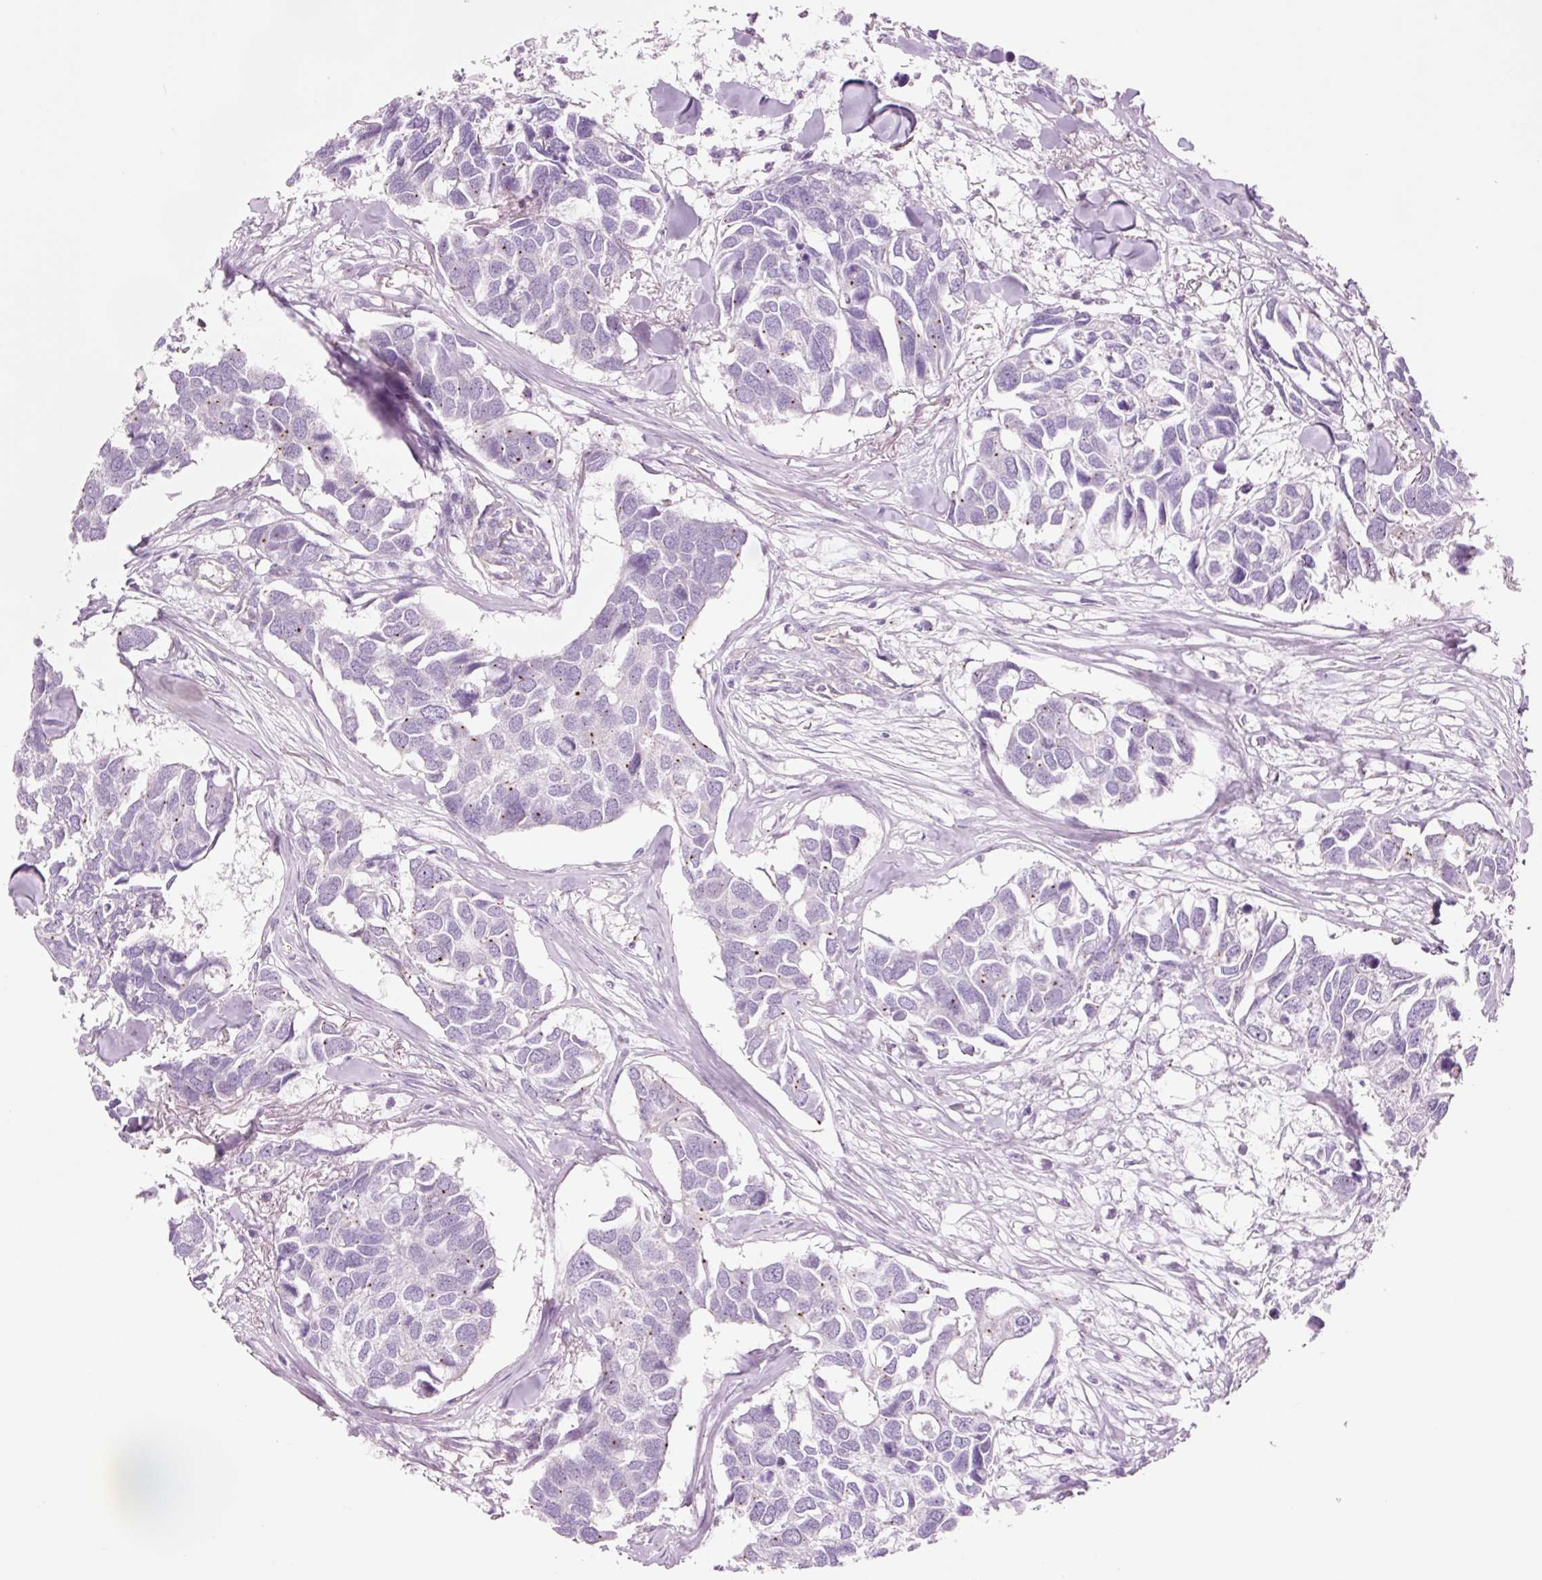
{"staining": {"intensity": "negative", "quantity": "none", "location": "none"}, "tissue": "breast cancer", "cell_type": "Tumor cells", "image_type": "cancer", "snomed": [{"axis": "morphology", "description": "Duct carcinoma"}, {"axis": "topography", "description": "Breast"}], "caption": "Tumor cells show no significant protein staining in intraductal carcinoma (breast). (Stains: DAB (3,3'-diaminobenzidine) immunohistochemistry with hematoxylin counter stain, Microscopy: brightfield microscopy at high magnification).", "gene": "HSPA4L", "patient": {"sex": "female", "age": 83}}